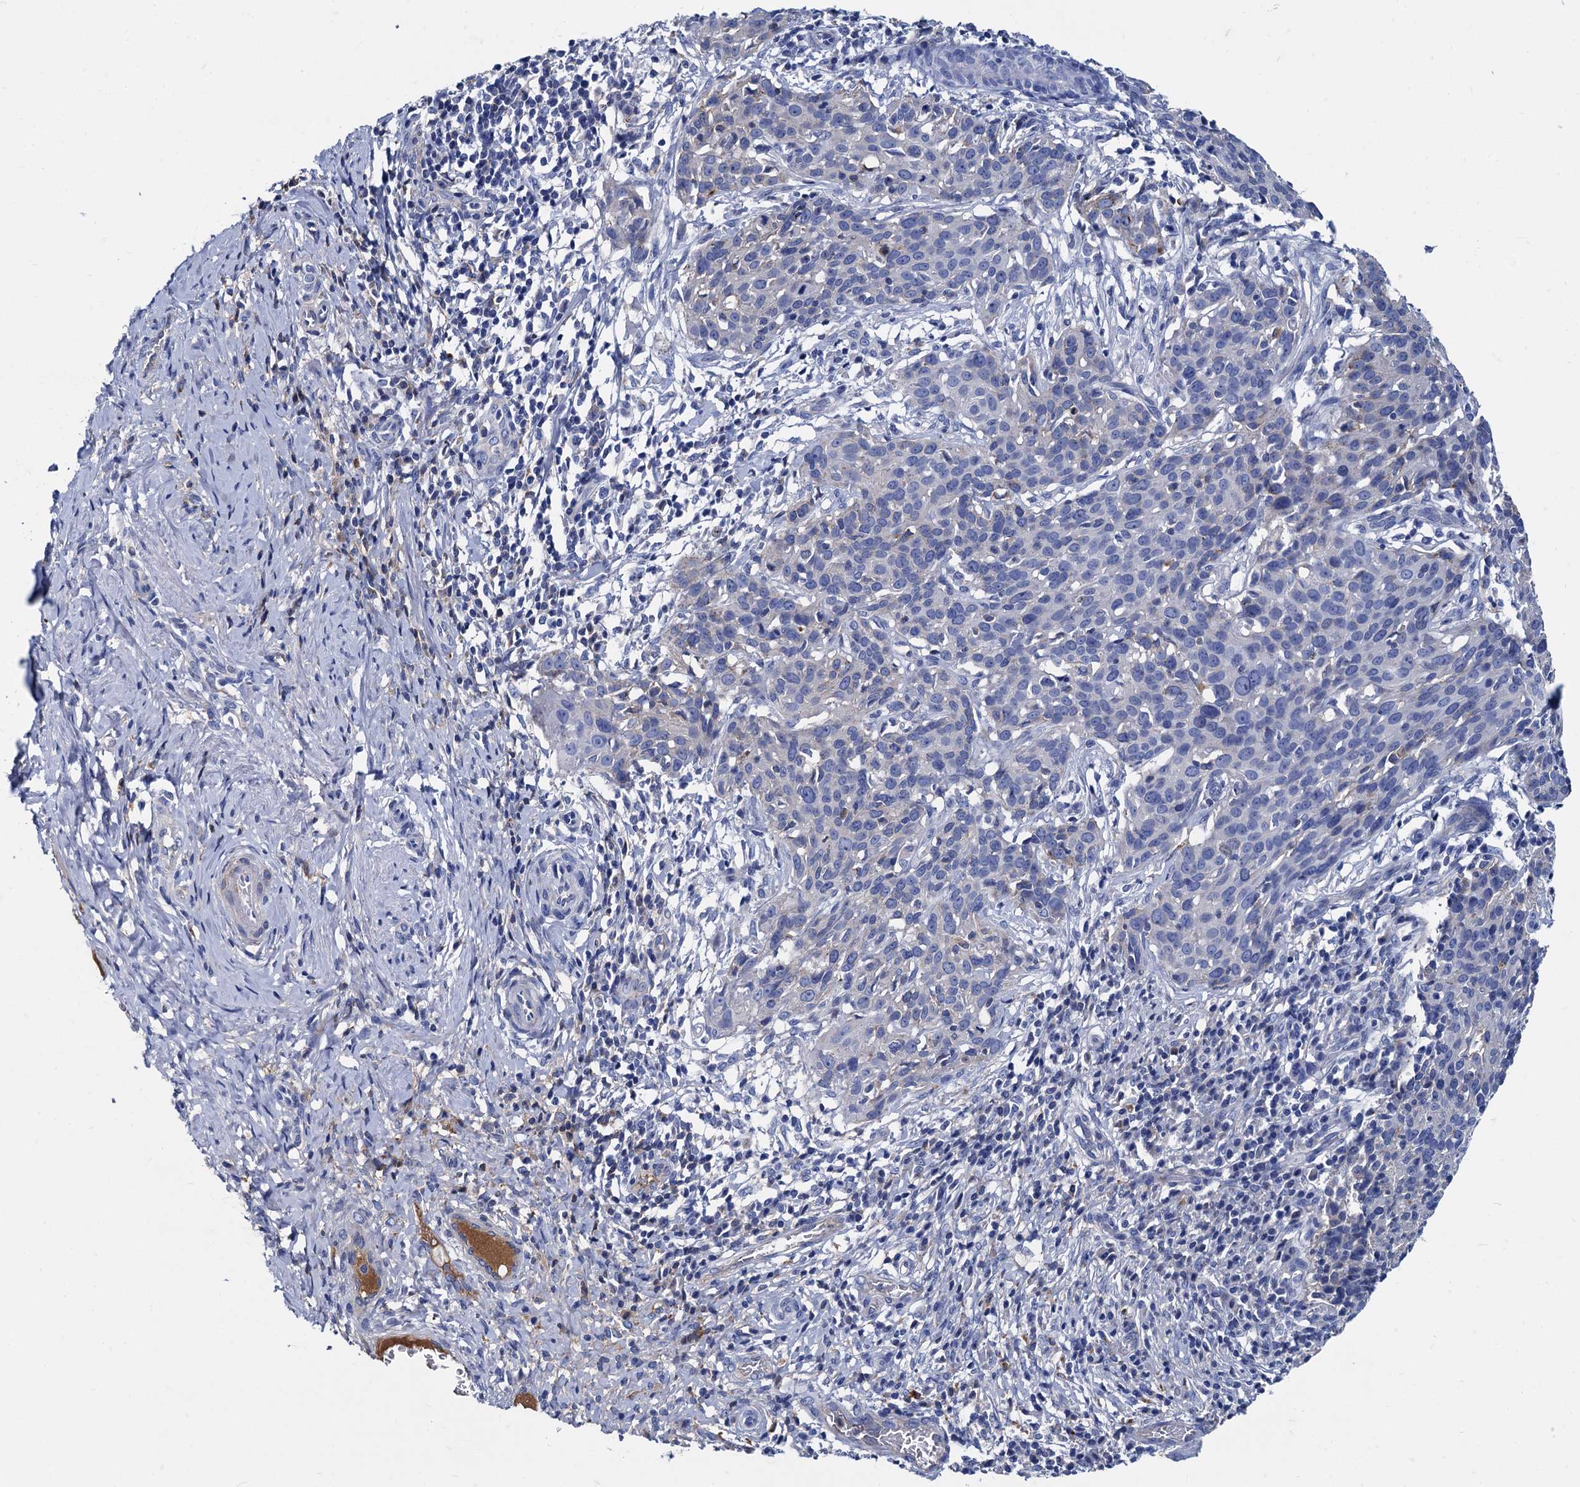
{"staining": {"intensity": "negative", "quantity": "none", "location": "none"}, "tissue": "cervical cancer", "cell_type": "Tumor cells", "image_type": "cancer", "snomed": [{"axis": "morphology", "description": "Squamous cell carcinoma, NOS"}, {"axis": "topography", "description": "Cervix"}], "caption": "Tumor cells are negative for protein expression in human cervical cancer (squamous cell carcinoma).", "gene": "APOD", "patient": {"sex": "female", "age": 34}}